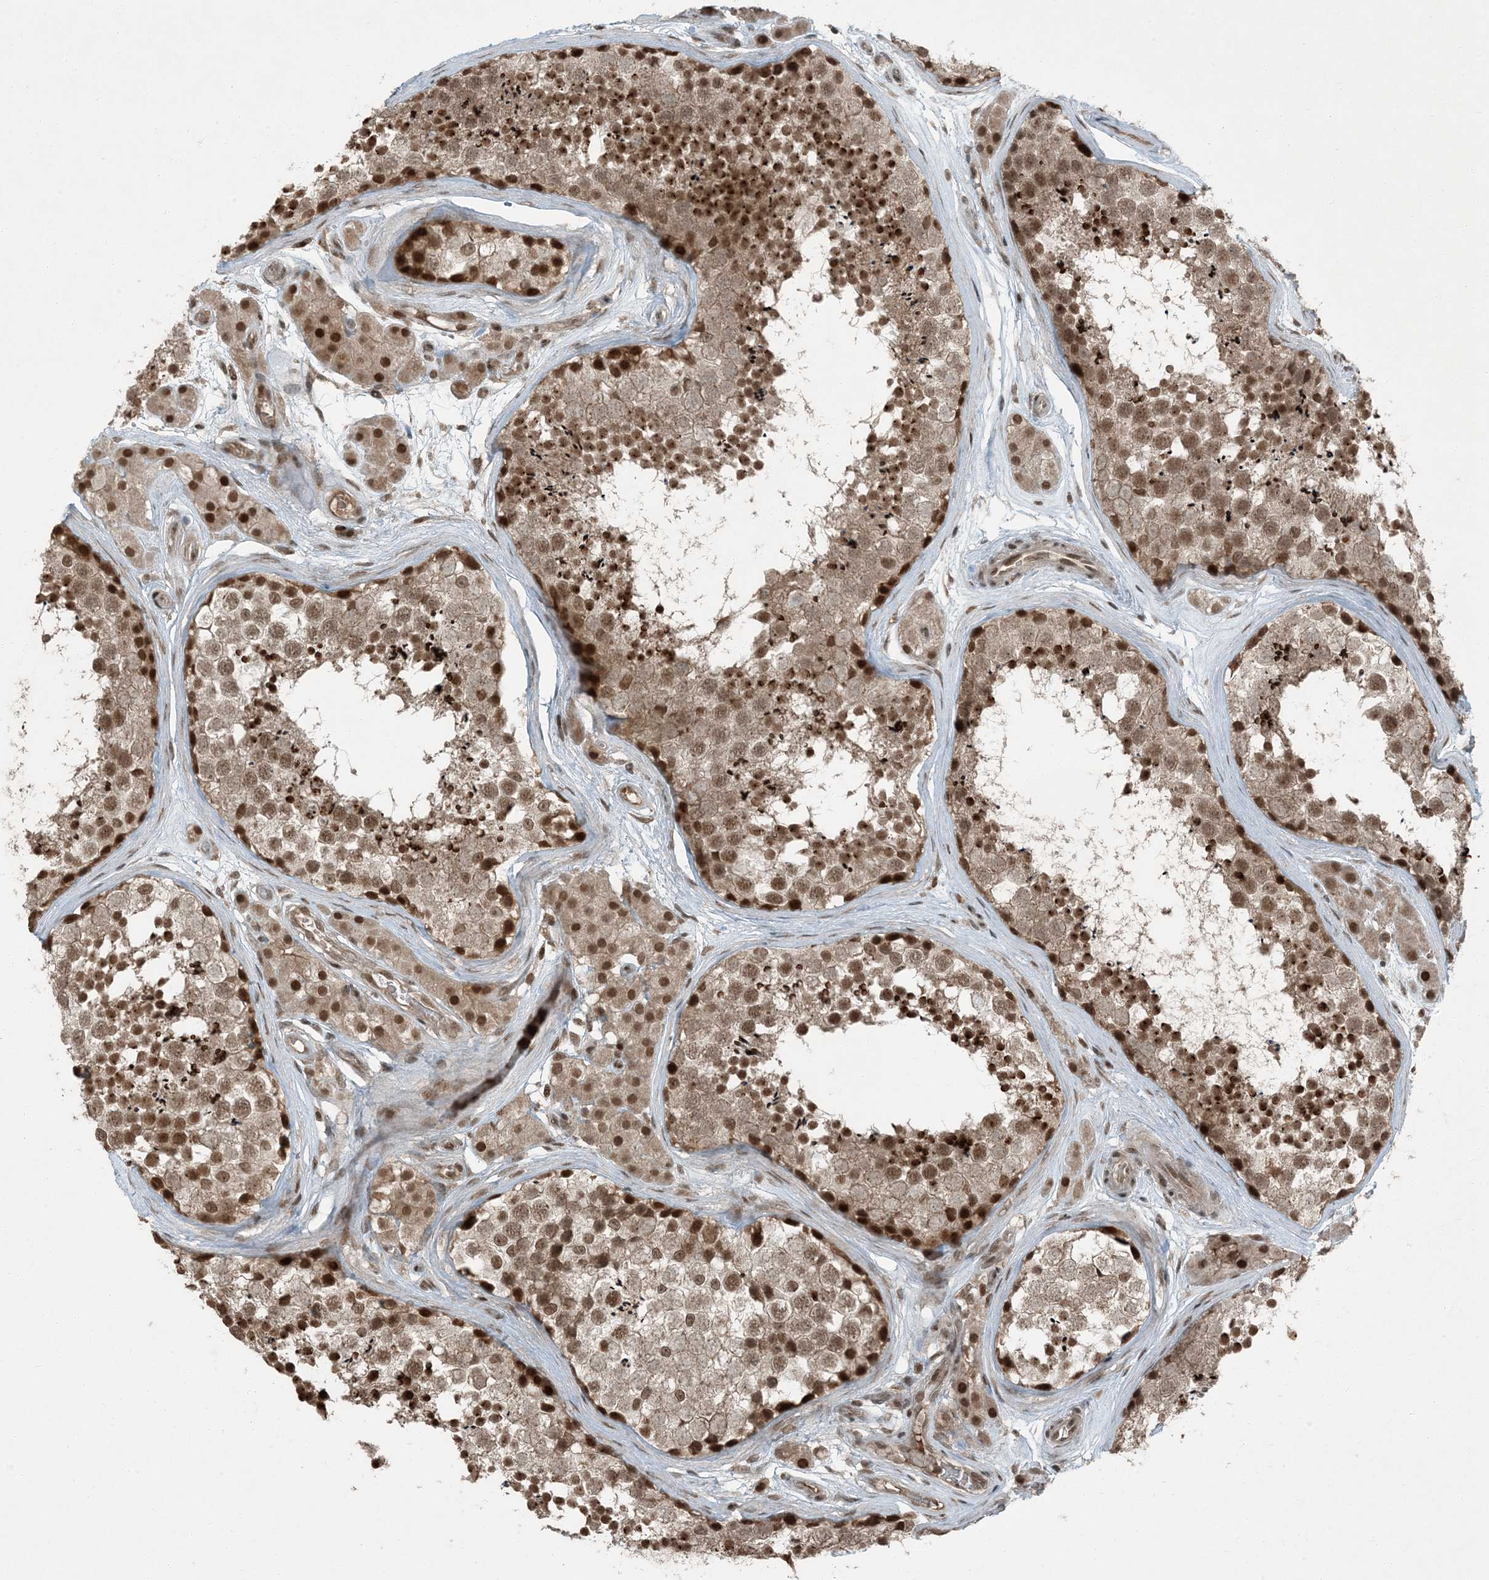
{"staining": {"intensity": "strong", "quantity": "25%-75%", "location": "nuclear"}, "tissue": "testis", "cell_type": "Cells in seminiferous ducts", "image_type": "normal", "snomed": [{"axis": "morphology", "description": "Normal tissue, NOS"}, {"axis": "topography", "description": "Testis"}], "caption": "A high-resolution histopathology image shows immunohistochemistry (IHC) staining of unremarkable testis, which displays strong nuclear positivity in approximately 25%-75% of cells in seminiferous ducts.", "gene": "TRAPPC12", "patient": {"sex": "male", "age": 56}}